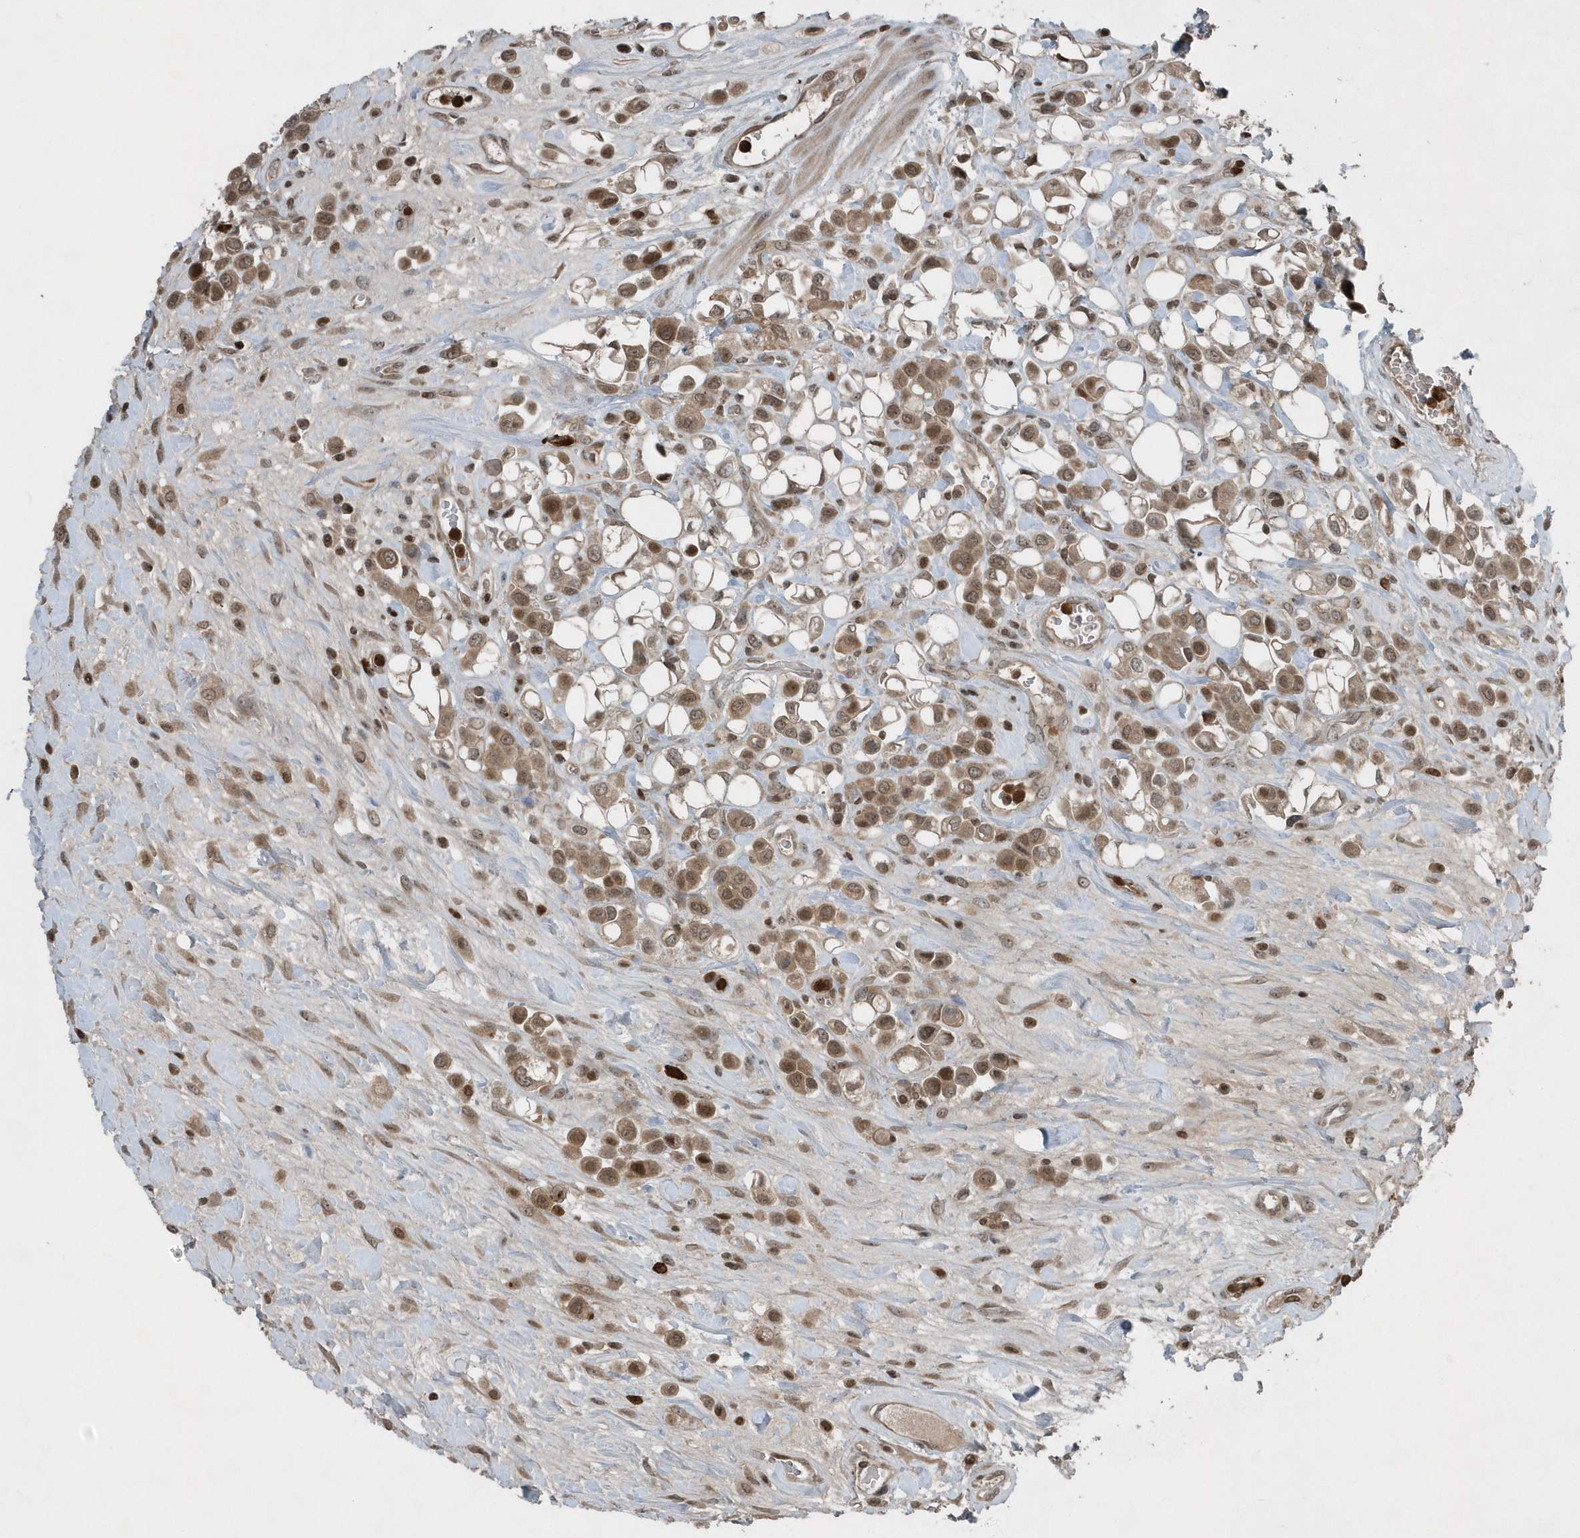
{"staining": {"intensity": "moderate", "quantity": ">75%", "location": "cytoplasmic/membranous,nuclear"}, "tissue": "urothelial cancer", "cell_type": "Tumor cells", "image_type": "cancer", "snomed": [{"axis": "morphology", "description": "Urothelial carcinoma, High grade"}, {"axis": "topography", "description": "Urinary bladder"}], "caption": "Protein staining demonstrates moderate cytoplasmic/membranous and nuclear staining in approximately >75% of tumor cells in urothelial cancer.", "gene": "EIF2B1", "patient": {"sex": "male", "age": 50}}